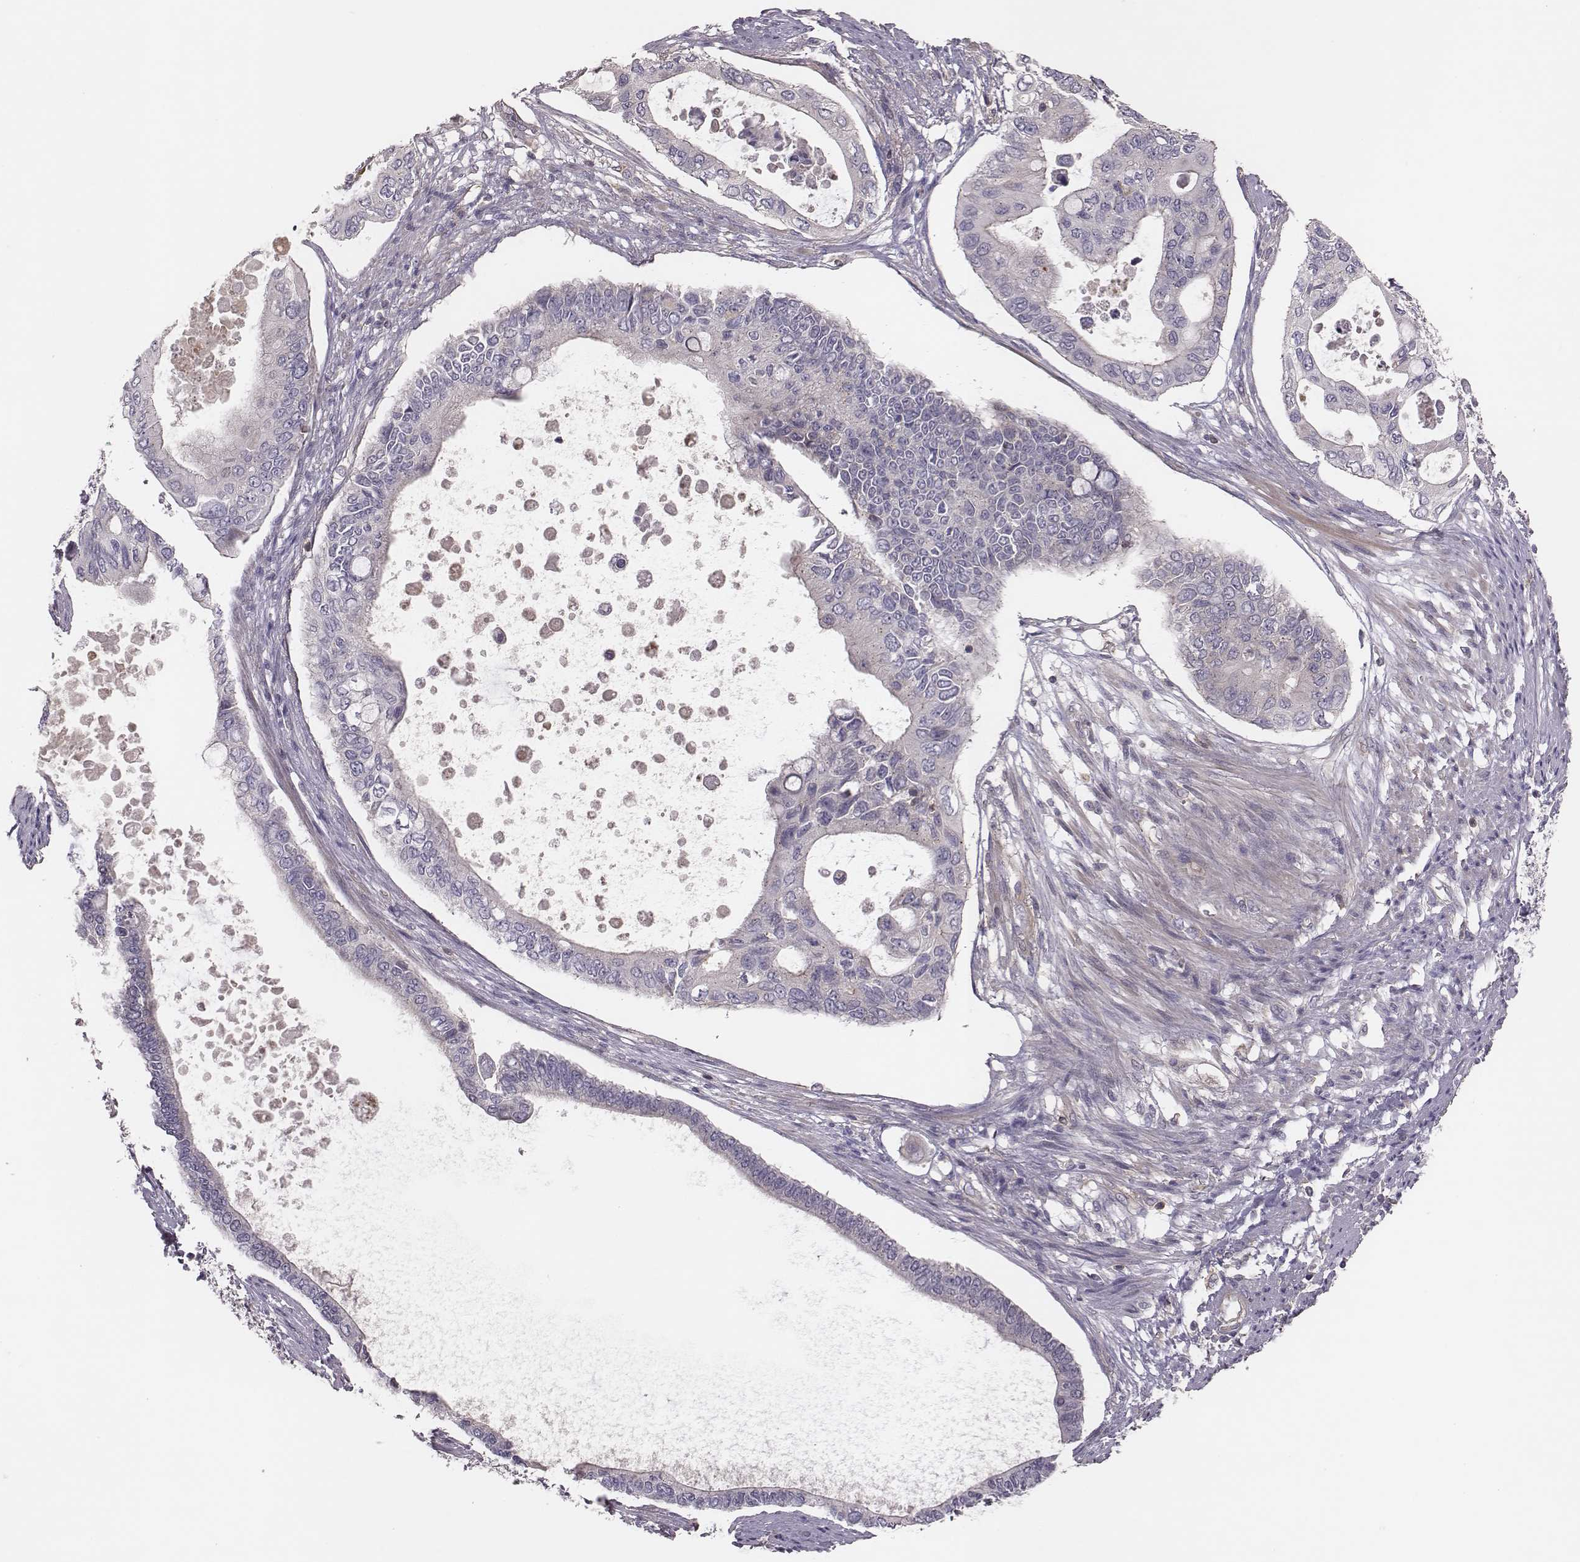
{"staining": {"intensity": "negative", "quantity": "none", "location": "none"}, "tissue": "pancreatic cancer", "cell_type": "Tumor cells", "image_type": "cancer", "snomed": [{"axis": "morphology", "description": "Adenocarcinoma, NOS"}, {"axis": "topography", "description": "Pancreas"}], "caption": "High magnification brightfield microscopy of pancreatic cancer (adenocarcinoma) stained with DAB (3,3'-diaminobenzidine) (brown) and counterstained with hematoxylin (blue): tumor cells show no significant positivity. (Immunohistochemistry (ihc), brightfield microscopy, high magnification).", "gene": "CAD", "patient": {"sex": "female", "age": 63}}